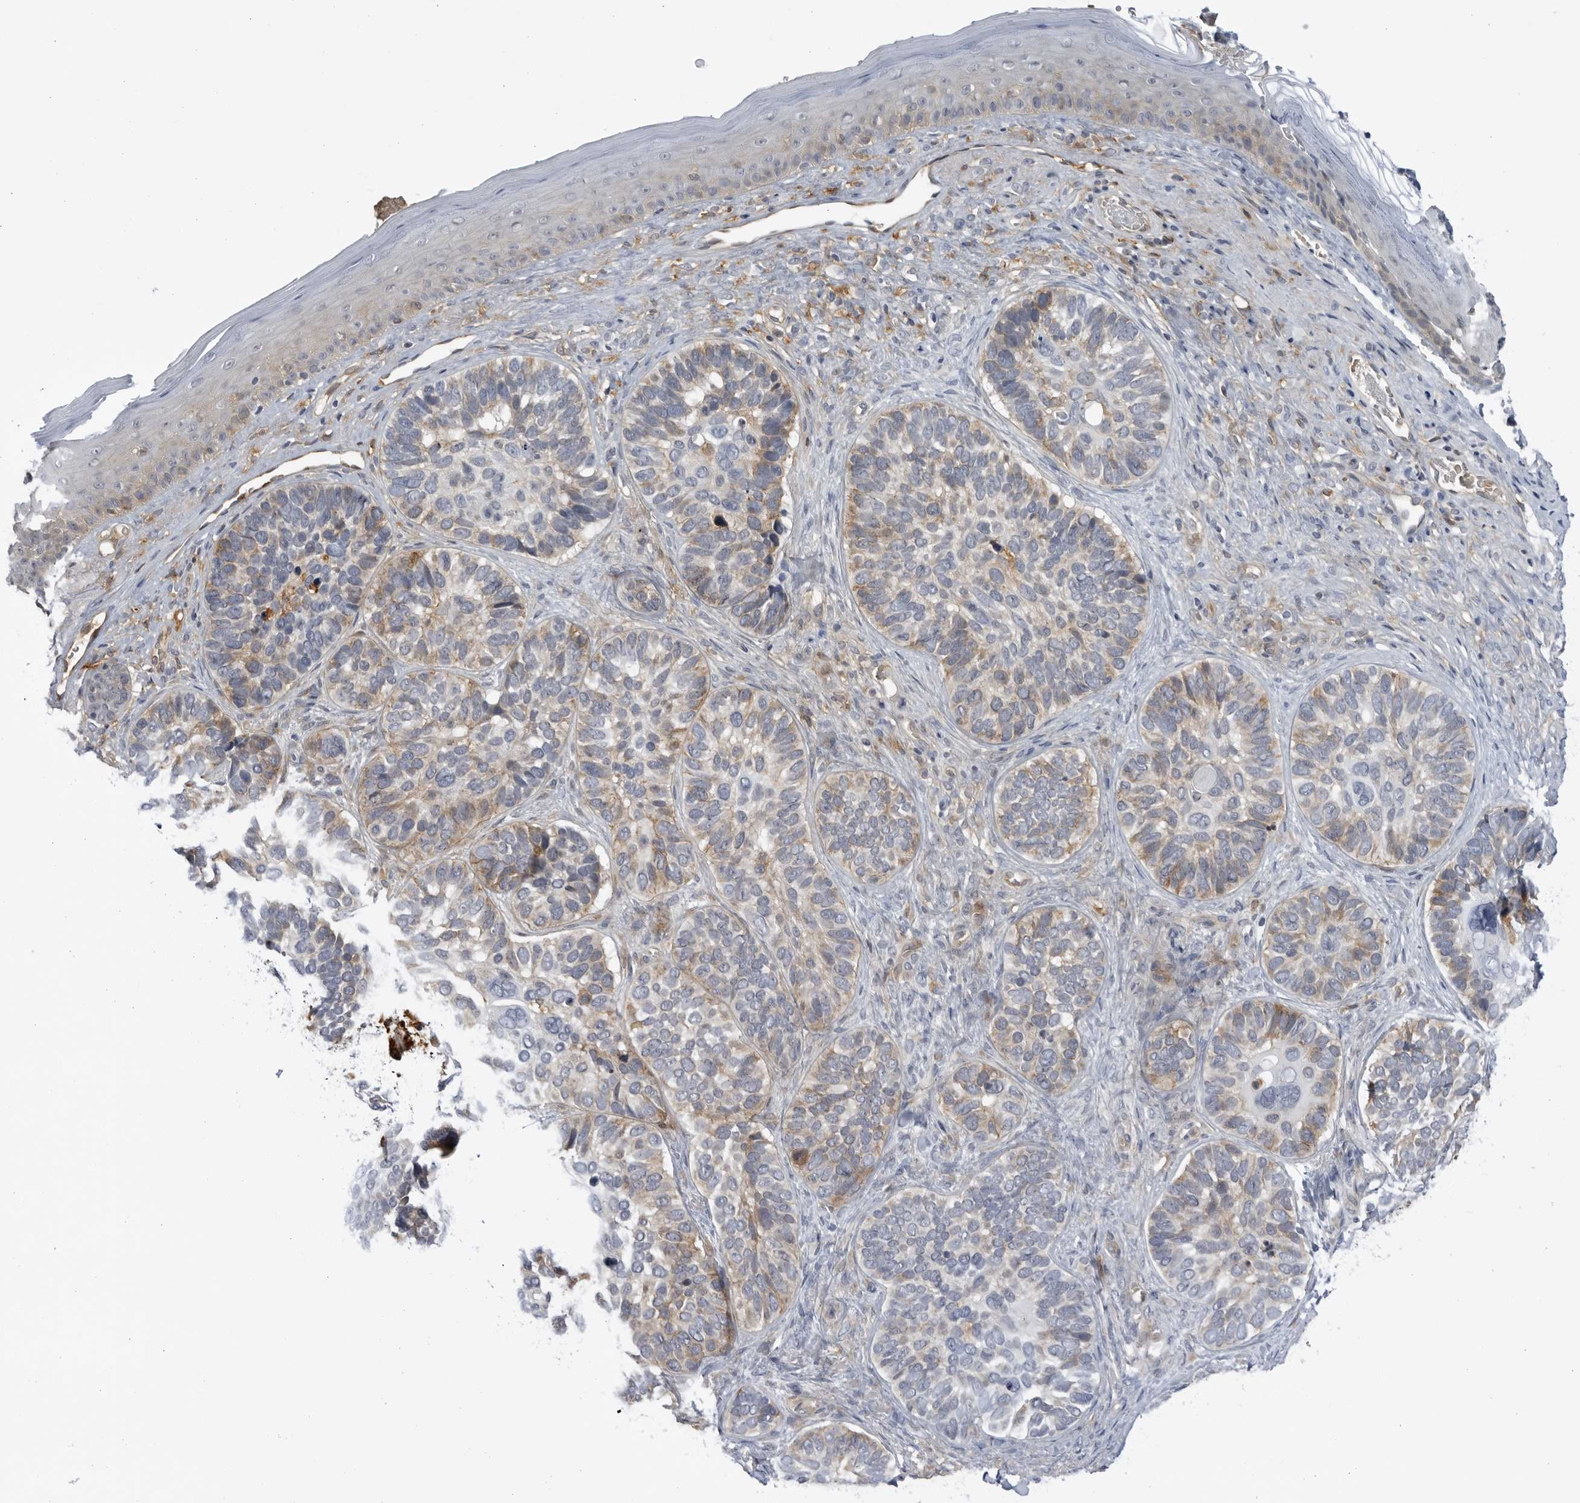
{"staining": {"intensity": "weak", "quantity": "25%-75%", "location": "cytoplasmic/membranous"}, "tissue": "skin cancer", "cell_type": "Tumor cells", "image_type": "cancer", "snomed": [{"axis": "morphology", "description": "Basal cell carcinoma"}, {"axis": "topography", "description": "Skin"}], "caption": "The image displays staining of skin basal cell carcinoma, revealing weak cytoplasmic/membranous protein positivity (brown color) within tumor cells.", "gene": "BMP2K", "patient": {"sex": "male", "age": 62}}